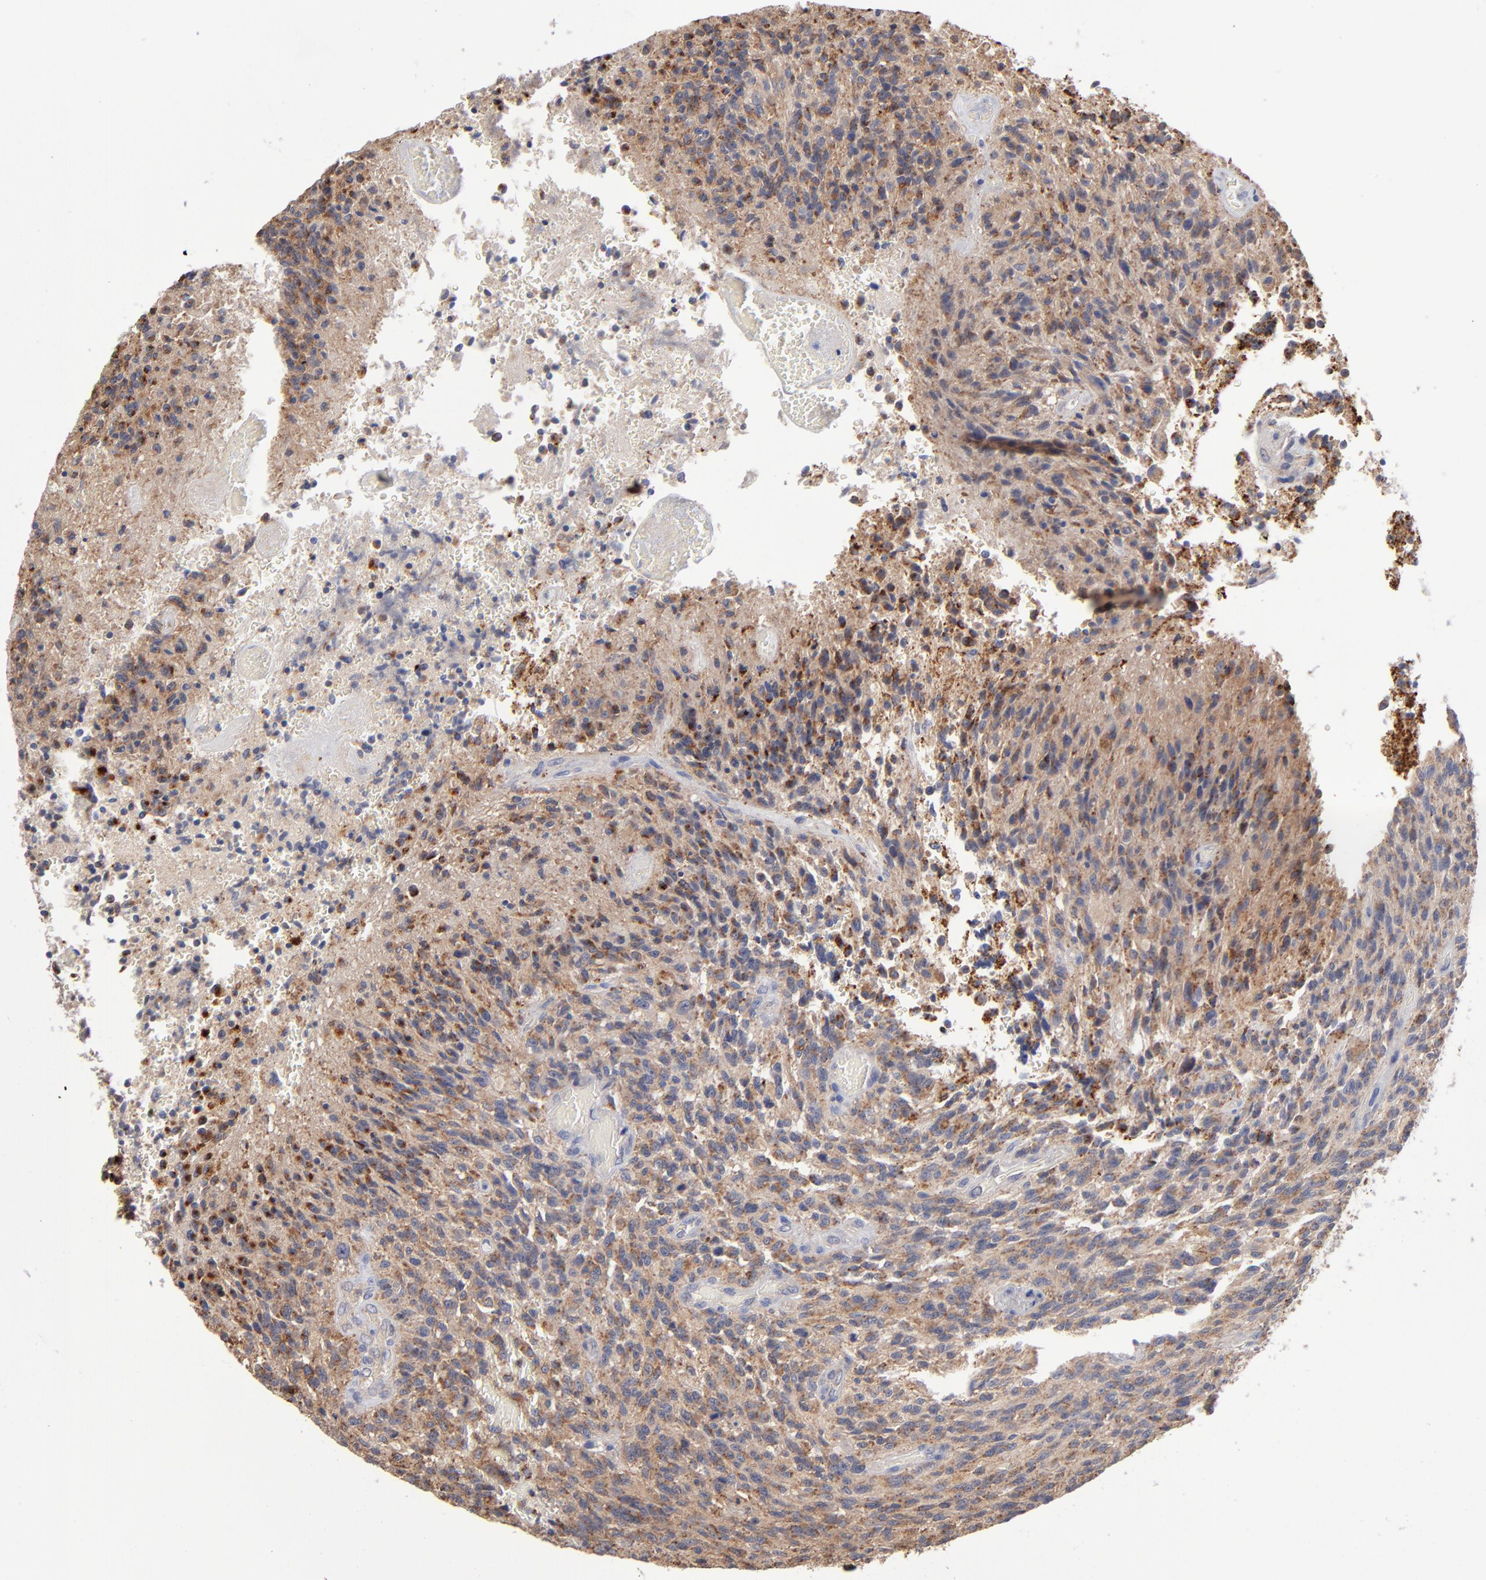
{"staining": {"intensity": "weak", "quantity": ">75%", "location": "cytoplasmic/membranous"}, "tissue": "glioma", "cell_type": "Tumor cells", "image_type": "cancer", "snomed": [{"axis": "morphology", "description": "Normal tissue, NOS"}, {"axis": "morphology", "description": "Glioma, malignant, High grade"}, {"axis": "topography", "description": "Cerebral cortex"}], "caption": "Malignant glioma (high-grade) tissue reveals weak cytoplasmic/membranous staining in approximately >75% of tumor cells, visualized by immunohistochemistry.", "gene": "RRAGB", "patient": {"sex": "male", "age": 56}}